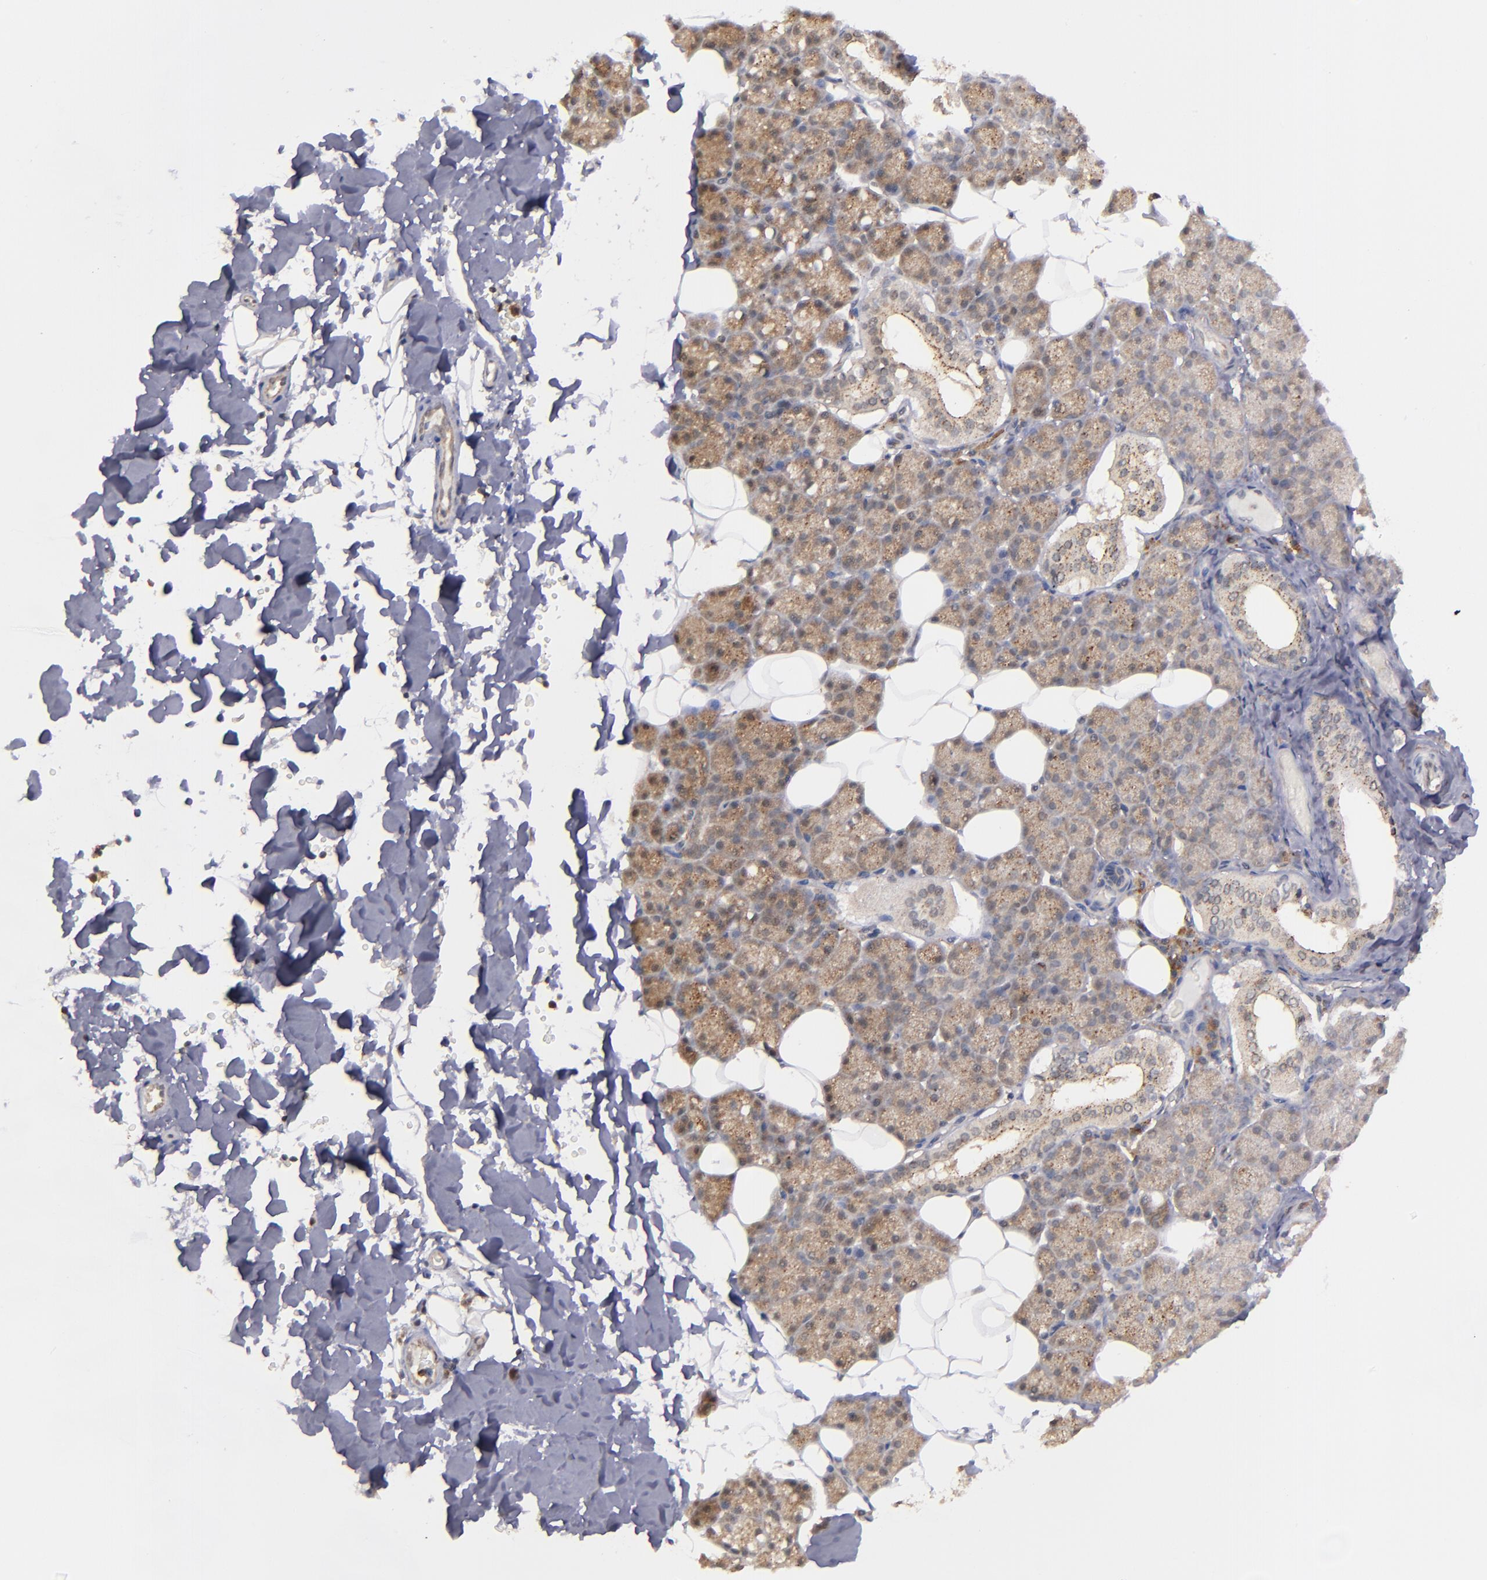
{"staining": {"intensity": "moderate", "quantity": "25%-75%", "location": "cytoplasmic/membranous"}, "tissue": "salivary gland", "cell_type": "Glandular cells", "image_type": "normal", "snomed": [{"axis": "morphology", "description": "Normal tissue, NOS"}, {"axis": "topography", "description": "Lymph node"}, {"axis": "topography", "description": "Salivary gland"}], "caption": "Immunohistochemistry (IHC) (DAB (3,3'-diaminobenzidine)) staining of benign salivary gland shows moderate cytoplasmic/membranous protein positivity in about 25%-75% of glandular cells. (Stains: DAB in brown, nuclei in blue, Microscopy: brightfield microscopy at high magnification).", "gene": "ZFYVE1", "patient": {"sex": "male", "age": 8}}